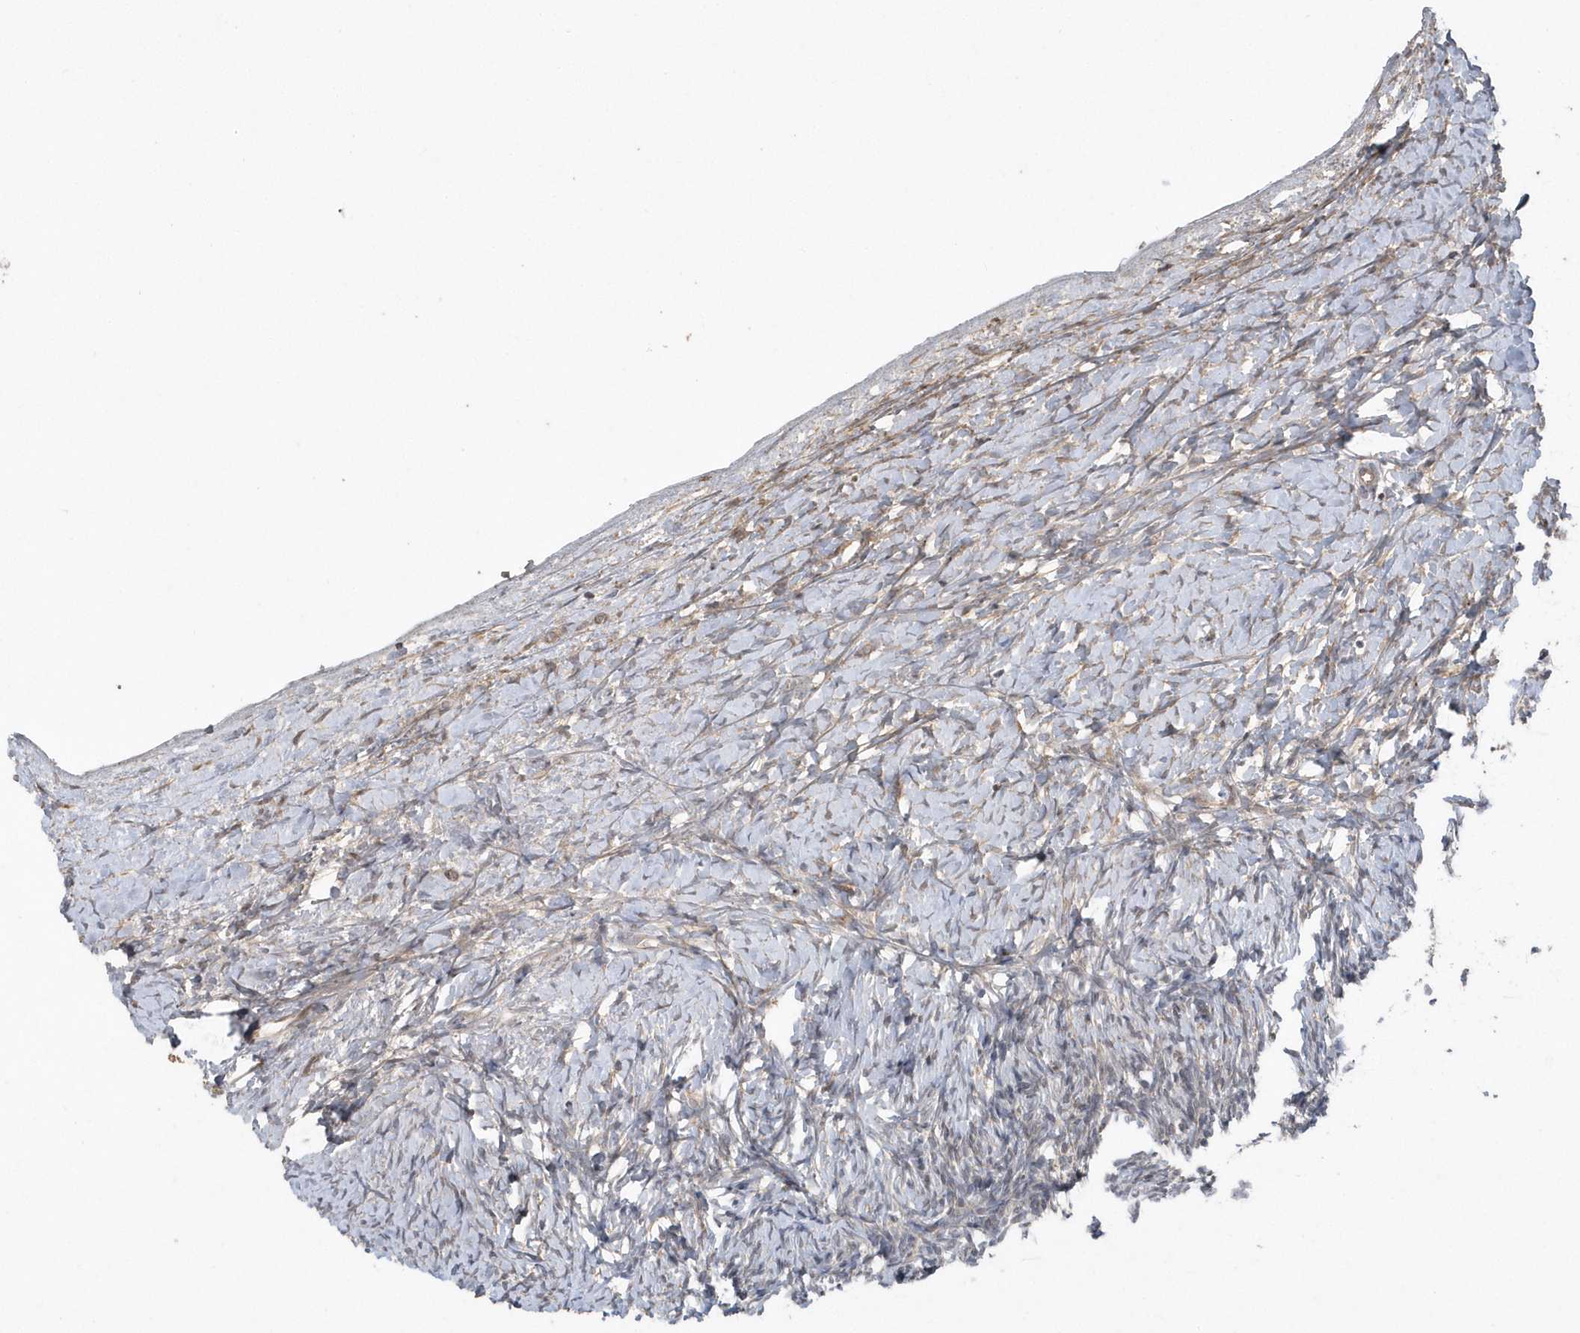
{"staining": {"intensity": "moderate", "quantity": ">75%", "location": "cytoplasmic/membranous"}, "tissue": "ovary", "cell_type": "Follicle cells", "image_type": "normal", "snomed": [{"axis": "morphology", "description": "Normal tissue, NOS"}, {"axis": "morphology", "description": "Developmental malformation"}, {"axis": "topography", "description": "Ovary"}], "caption": "An image showing moderate cytoplasmic/membranous positivity in approximately >75% of follicle cells in unremarkable ovary, as visualized by brown immunohistochemical staining.", "gene": "HERPUD1", "patient": {"sex": "female", "age": 39}}